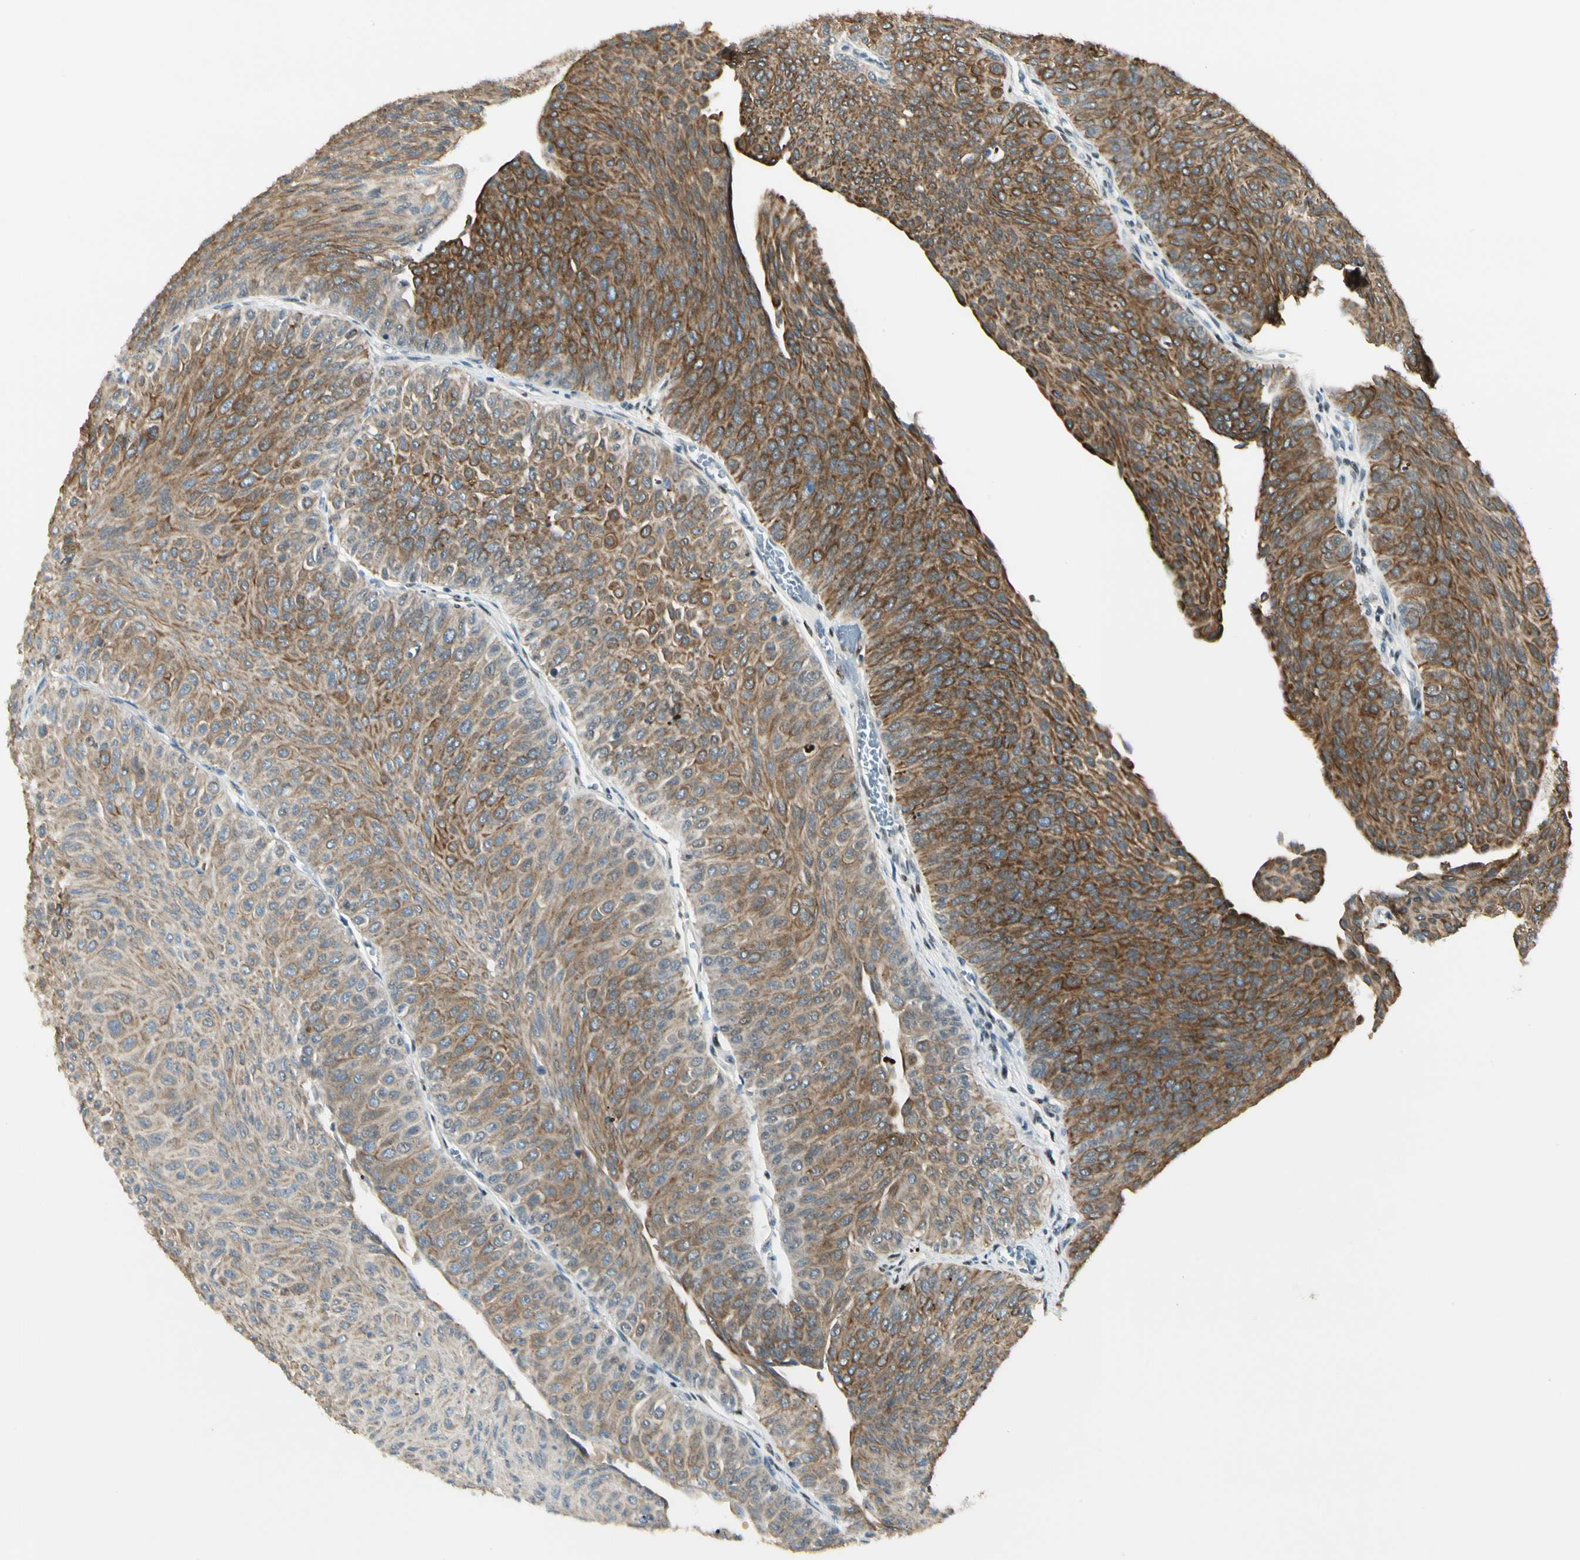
{"staining": {"intensity": "strong", "quantity": ">75%", "location": "cytoplasmic/membranous"}, "tissue": "urothelial cancer", "cell_type": "Tumor cells", "image_type": "cancer", "snomed": [{"axis": "morphology", "description": "Urothelial carcinoma, Low grade"}, {"axis": "topography", "description": "Urinary bladder"}], "caption": "Human low-grade urothelial carcinoma stained with a protein marker reveals strong staining in tumor cells.", "gene": "ATXN1", "patient": {"sex": "male", "age": 78}}